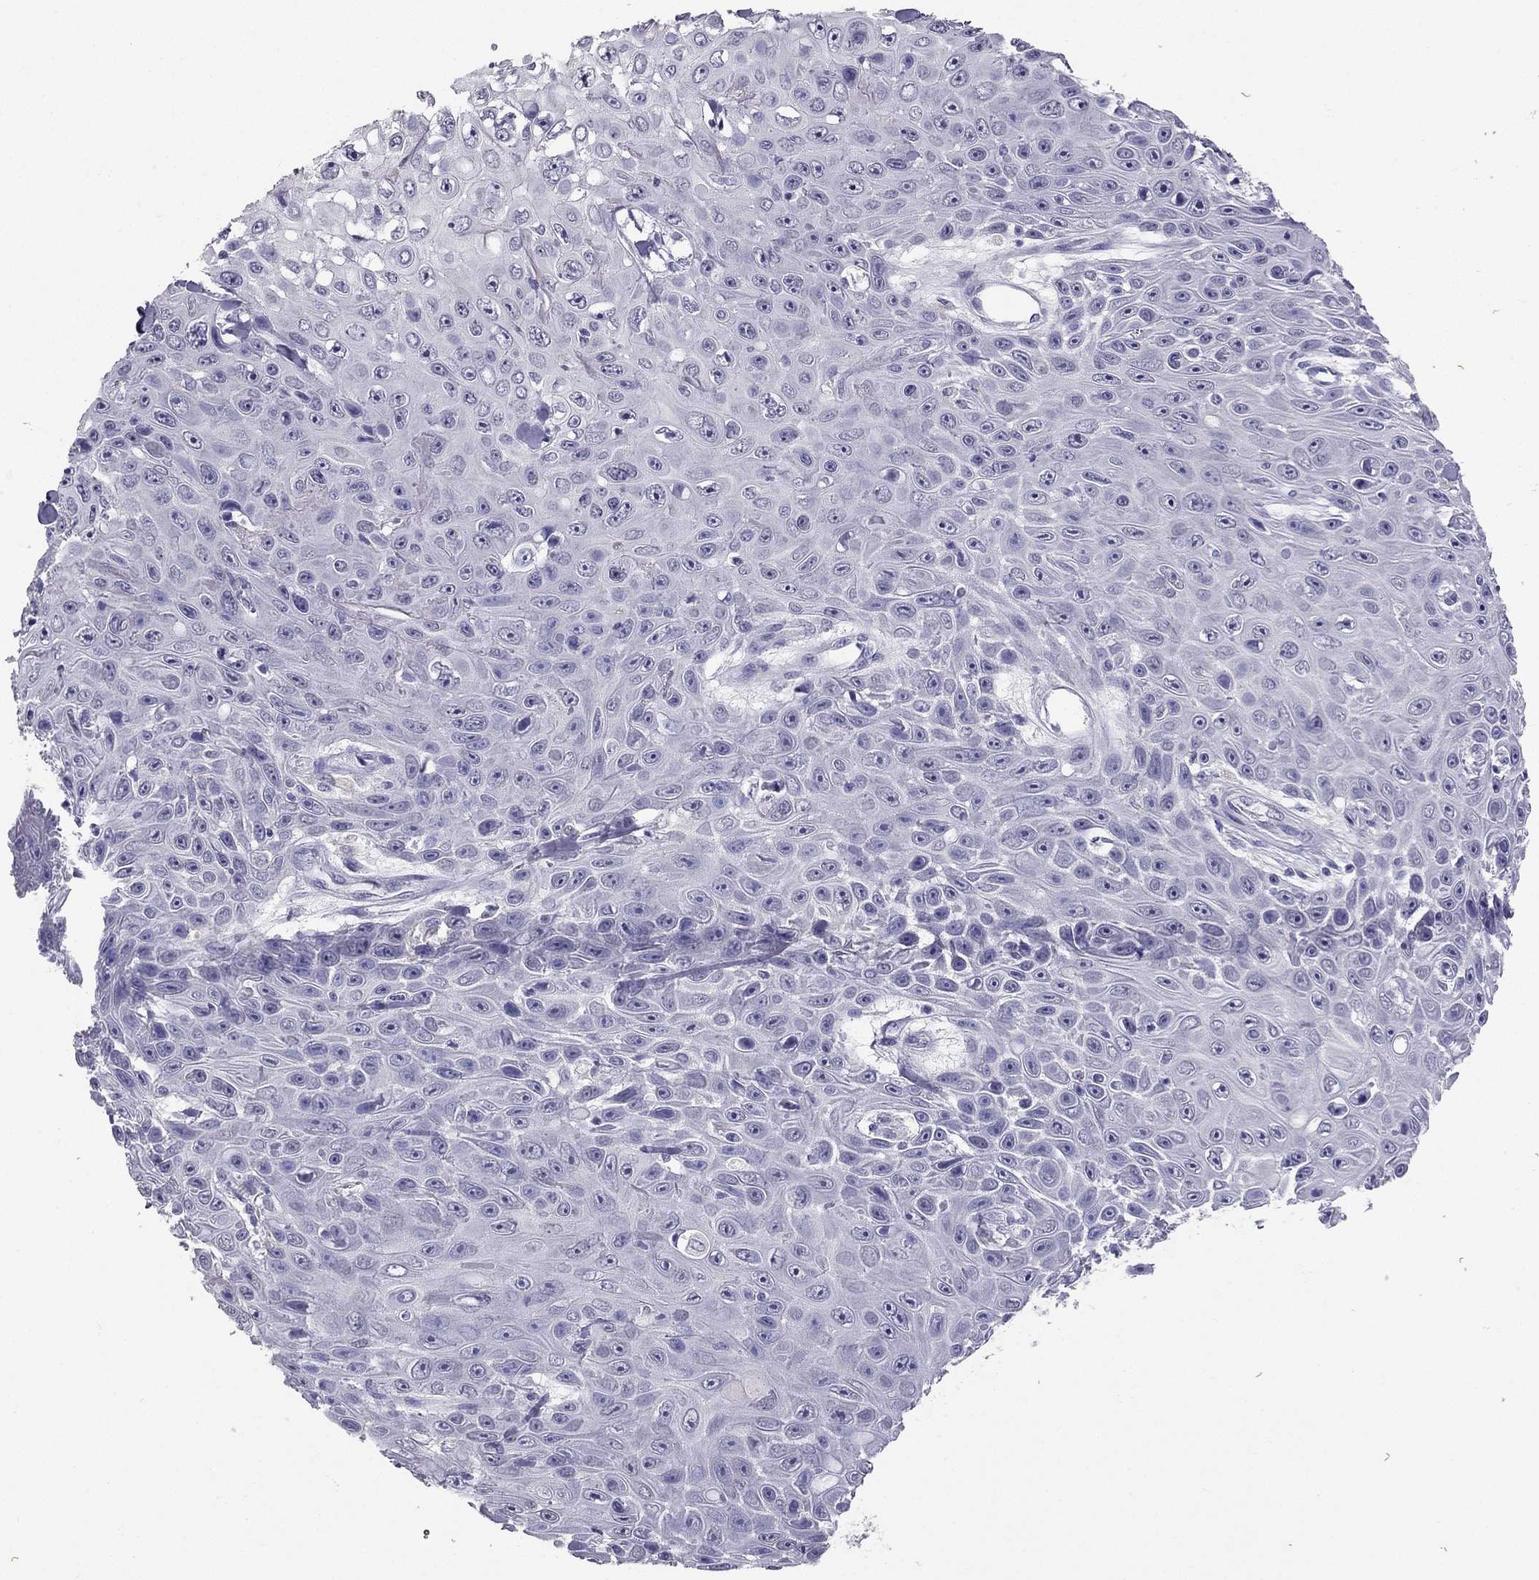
{"staining": {"intensity": "negative", "quantity": "none", "location": "none"}, "tissue": "skin cancer", "cell_type": "Tumor cells", "image_type": "cancer", "snomed": [{"axis": "morphology", "description": "Squamous cell carcinoma, NOS"}, {"axis": "topography", "description": "Skin"}], "caption": "IHC of skin cancer exhibits no positivity in tumor cells.", "gene": "PSMB11", "patient": {"sex": "male", "age": 82}}